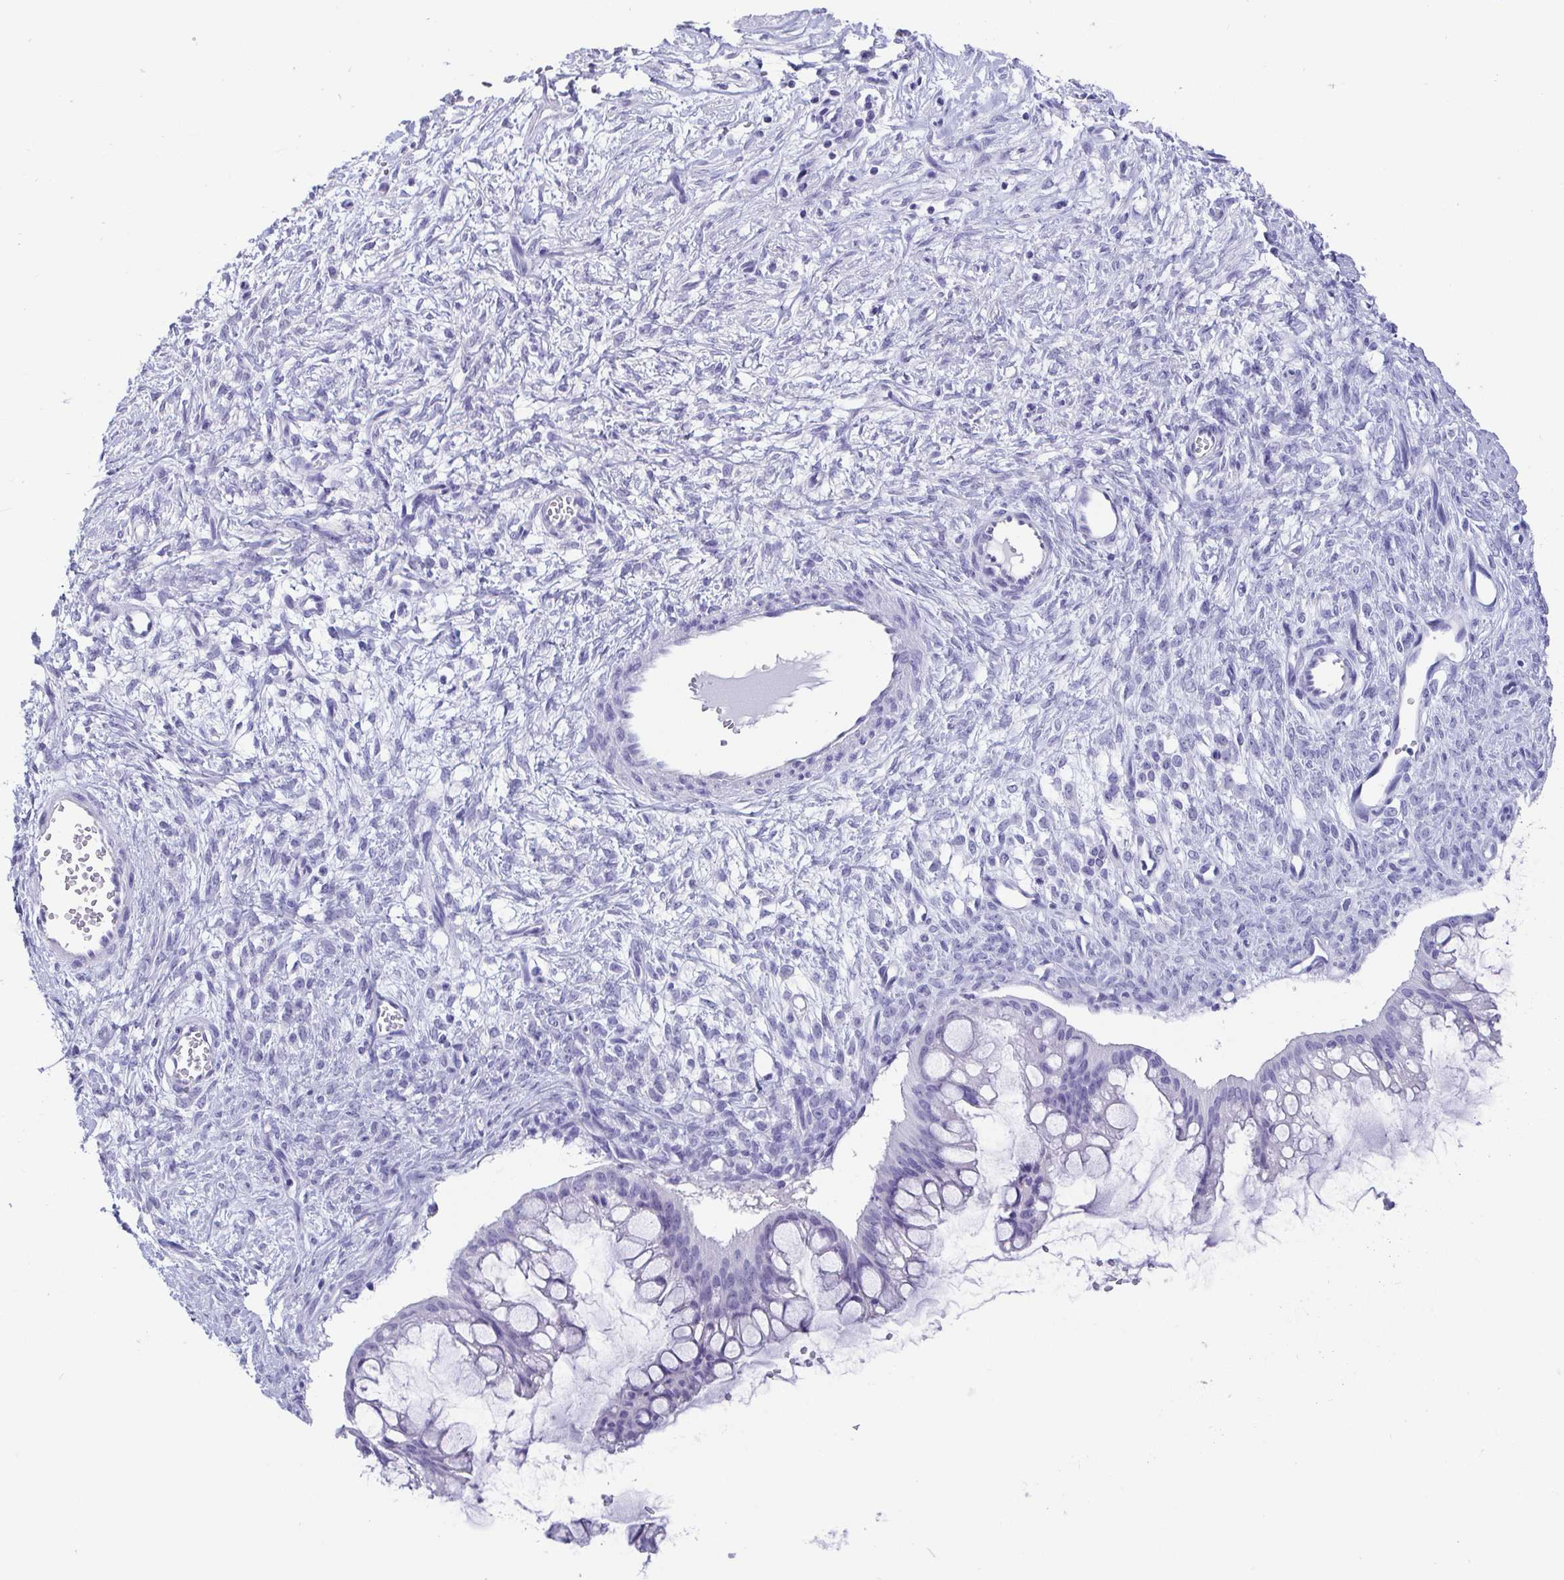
{"staining": {"intensity": "negative", "quantity": "none", "location": "none"}, "tissue": "ovarian cancer", "cell_type": "Tumor cells", "image_type": "cancer", "snomed": [{"axis": "morphology", "description": "Cystadenocarcinoma, mucinous, NOS"}, {"axis": "topography", "description": "Ovary"}], "caption": "Tumor cells are negative for protein expression in human ovarian mucinous cystadenocarcinoma. (DAB (3,3'-diaminobenzidine) immunohistochemistry (IHC), high magnification).", "gene": "SCGN", "patient": {"sex": "female", "age": 73}}